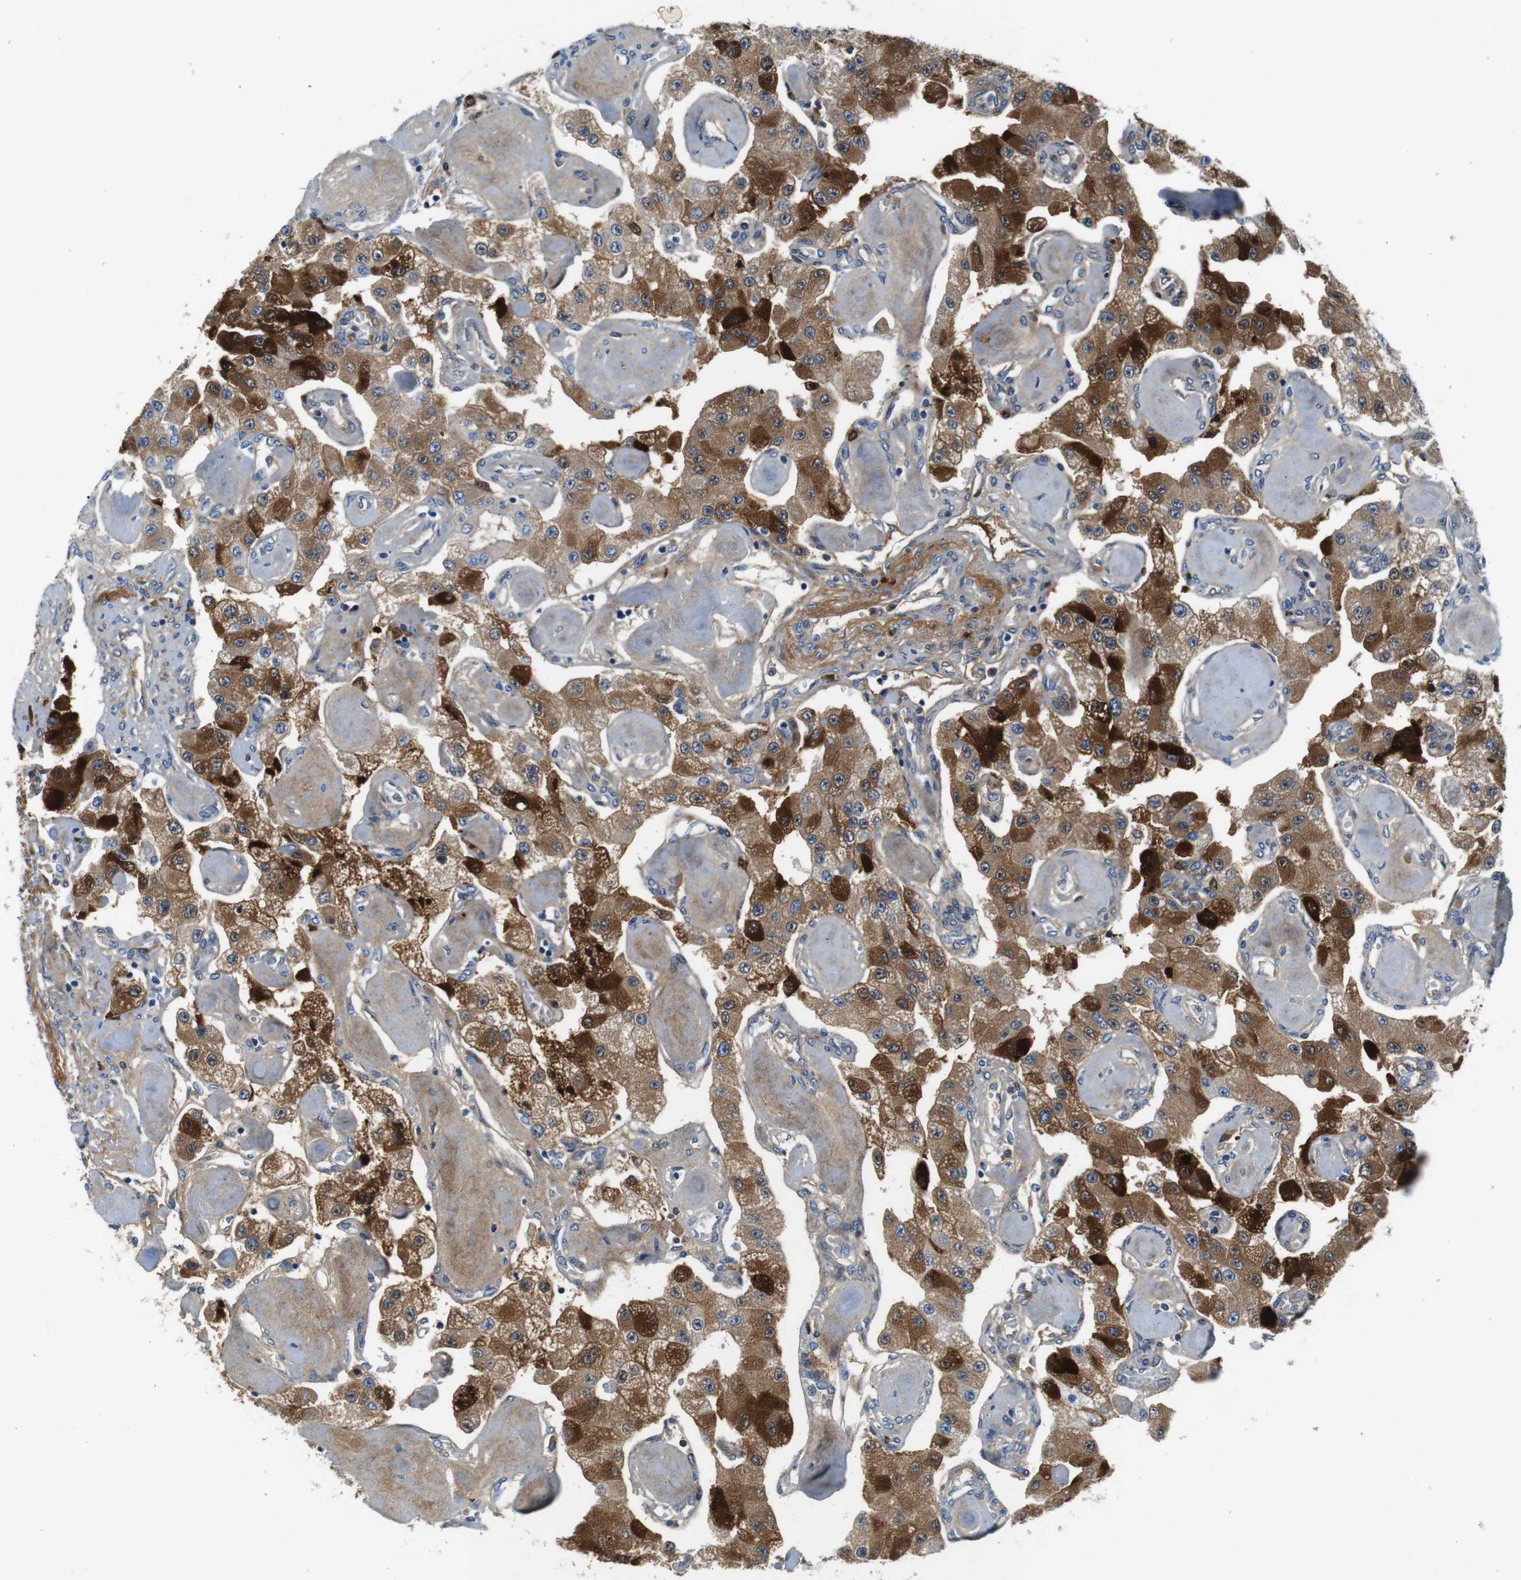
{"staining": {"intensity": "strong", "quantity": ">75%", "location": "cytoplasmic/membranous"}, "tissue": "carcinoid", "cell_type": "Tumor cells", "image_type": "cancer", "snomed": [{"axis": "morphology", "description": "Carcinoid, malignant, NOS"}, {"axis": "topography", "description": "Pancreas"}], "caption": "Carcinoid stained with immunohistochemistry (IHC) displays strong cytoplasmic/membranous staining in approximately >75% of tumor cells.", "gene": "IGHD", "patient": {"sex": "male", "age": 41}}